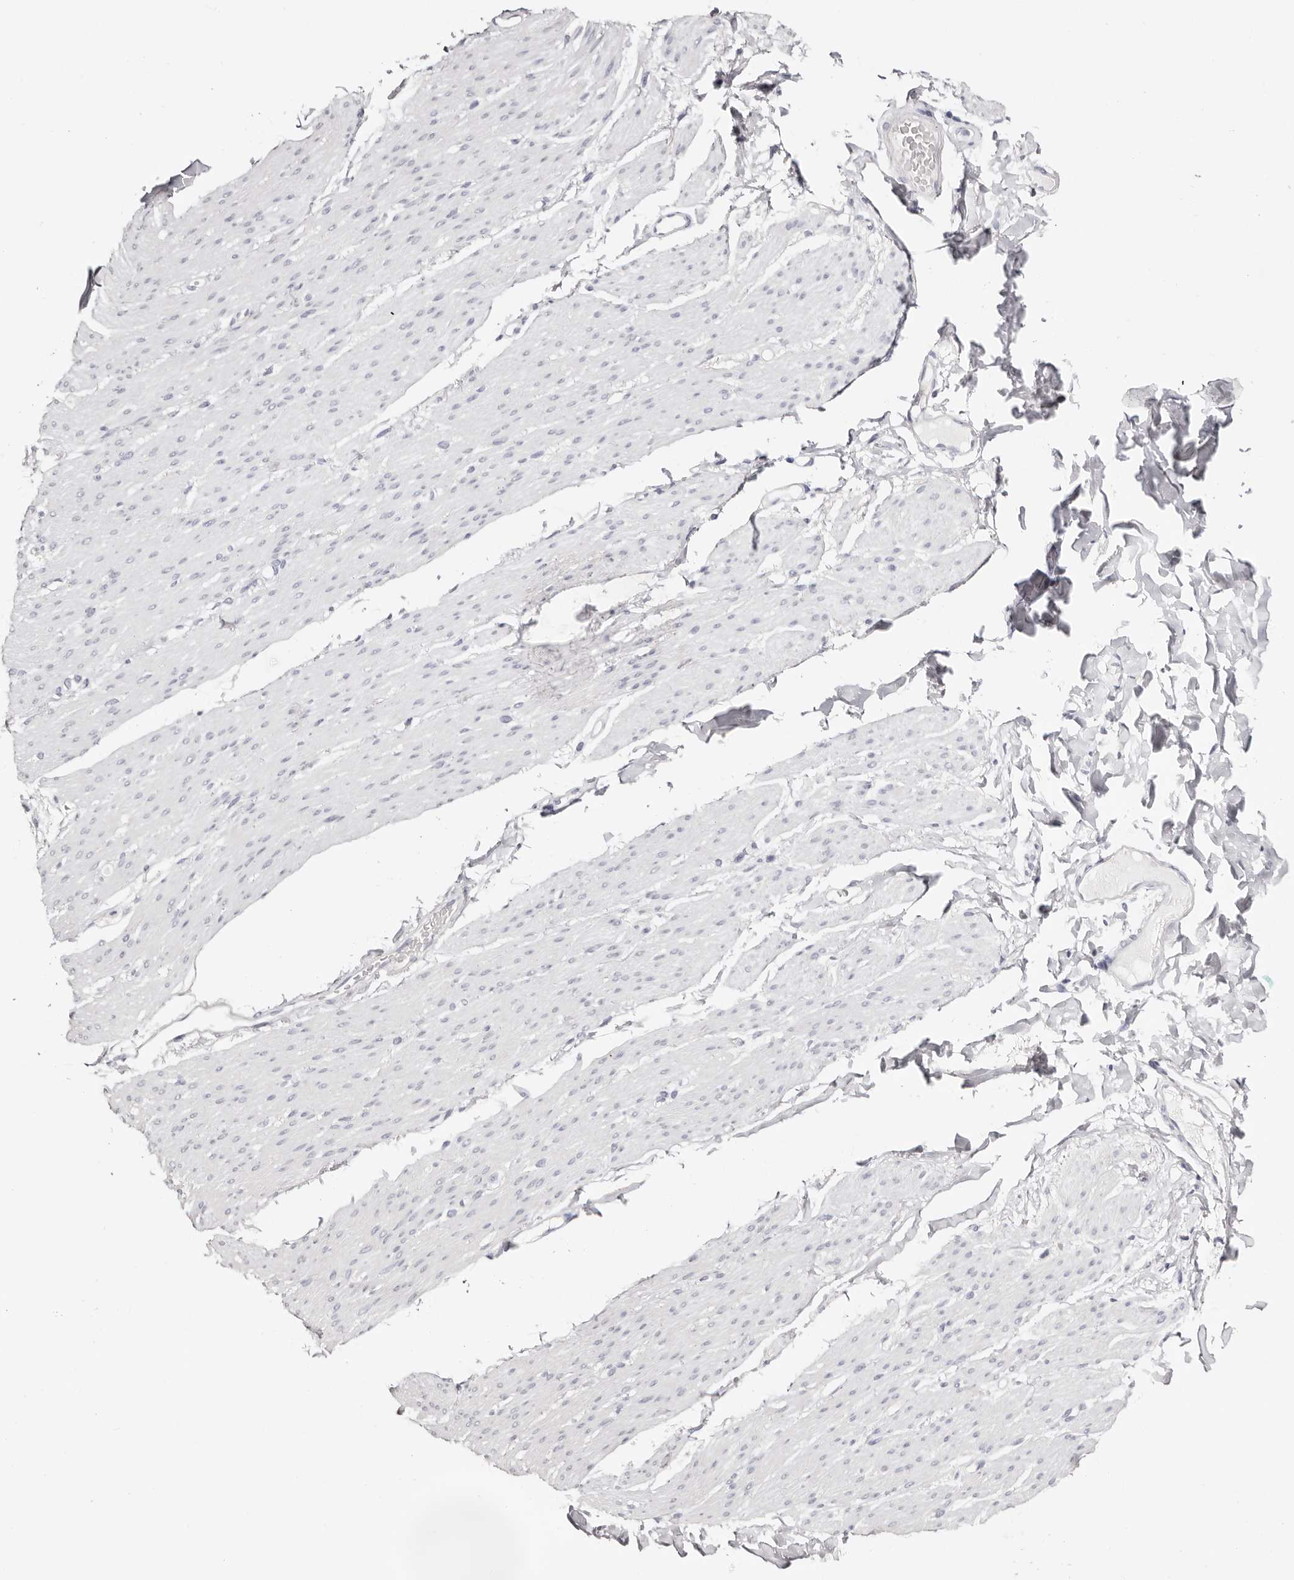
{"staining": {"intensity": "negative", "quantity": "none", "location": "none"}, "tissue": "smooth muscle", "cell_type": "Smooth muscle cells", "image_type": "normal", "snomed": [{"axis": "morphology", "description": "Normal tissue, NOS"}, {"axis": "topography", "description": "Colon"}, {"axis": "topography", "description": "Peripheral nerve tissue"}], "caption": "High magnification brightfield microscopy of benign smooth muscle stained with DAB (3,3'-diaminobenzidine) (brown) and counterstained with hematoxylin (blue): smooth muscle cells show no significant staining. (Immunohistochemistry, brightfield microscopy, high magnification).", "gene": "AKNAD1", "patient": {"sex": "female", "age": 61}}